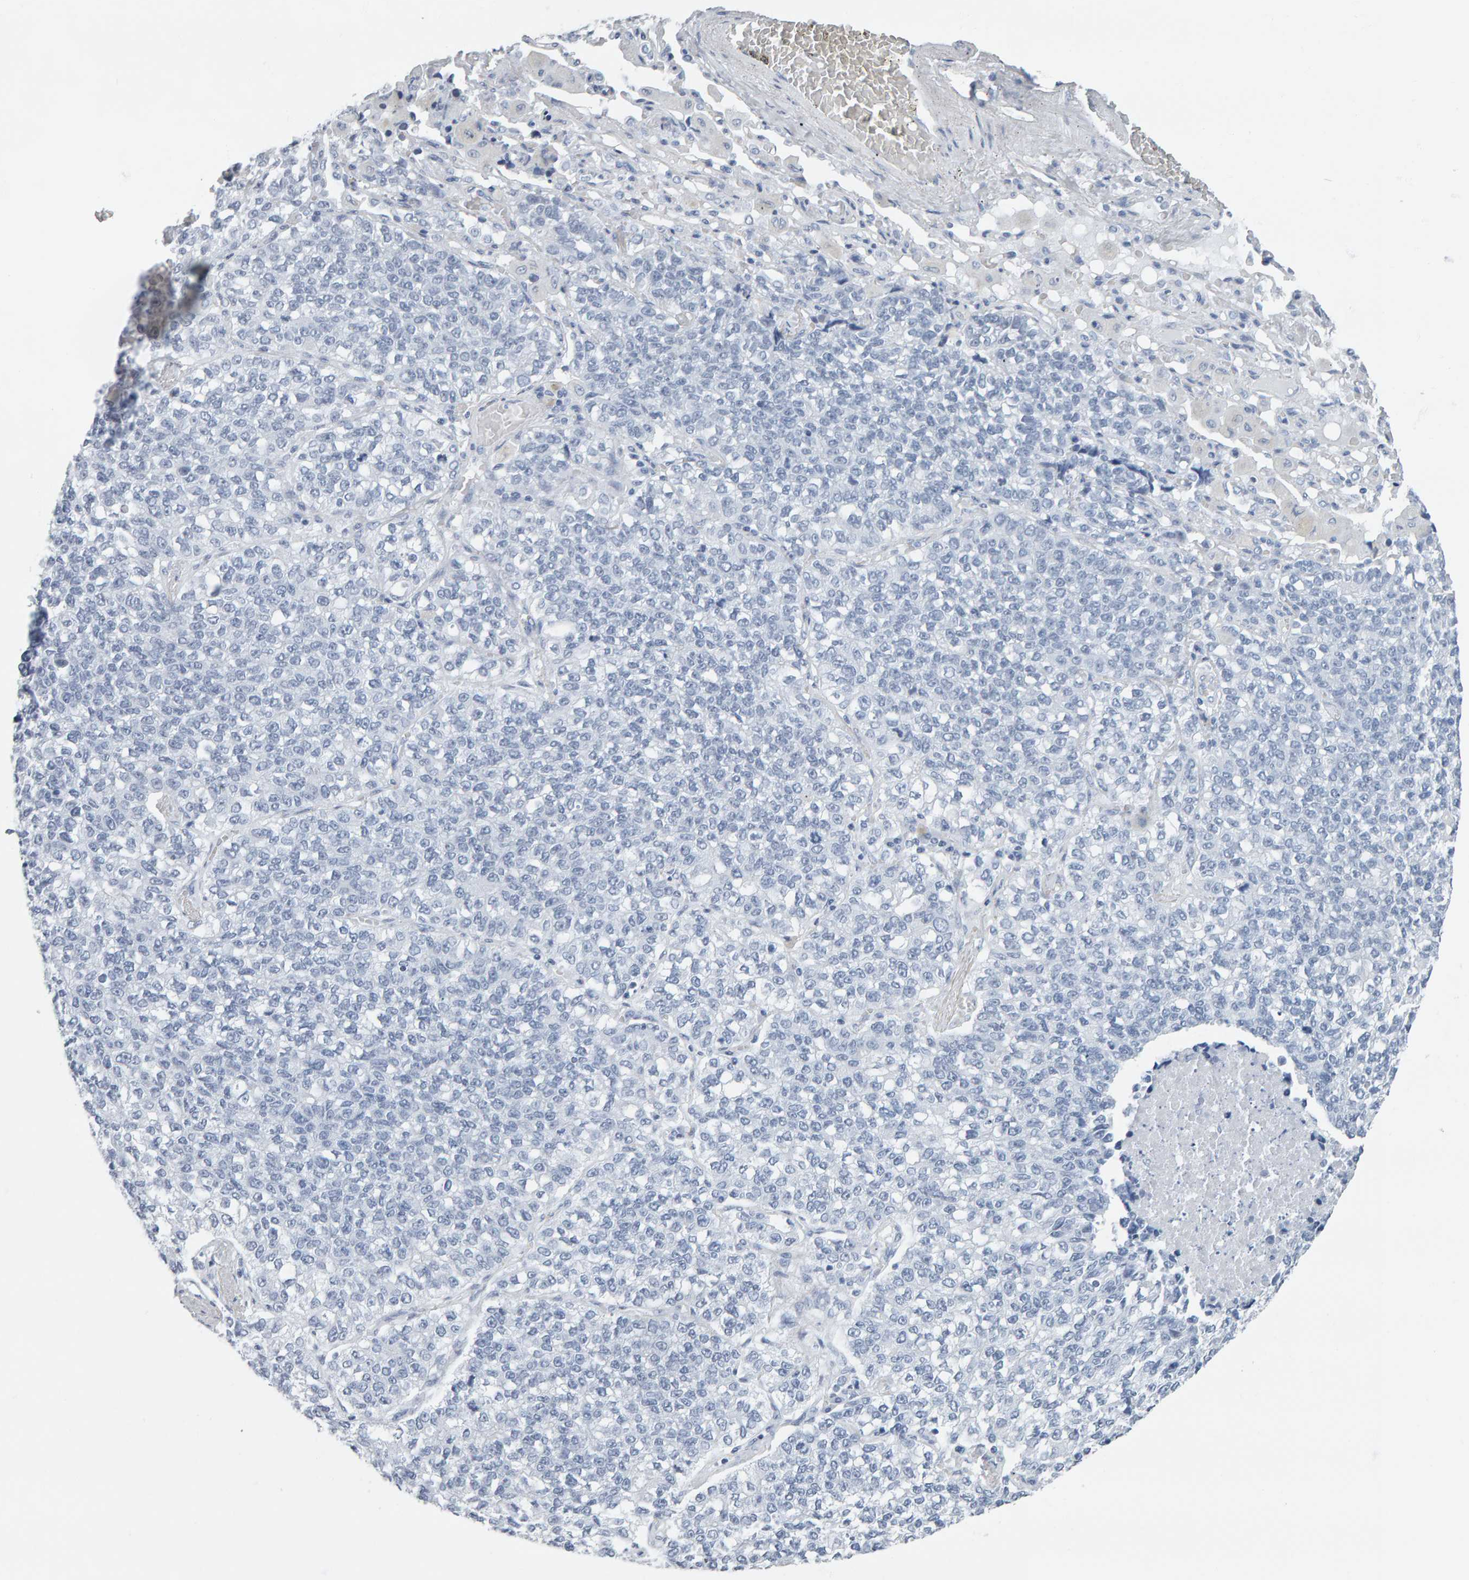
{"staining": {"intensity": "negative", "quantity": "none", "location": "none"}, "tissue": "lung cancer", "cell_type": "Tumor cells", "image_type": "cancer", "snomed": [{"axis": "morphology", "description": "Adenocarcinoma, NOS"}, {"axis": "topography", "description": "Lung"}], "caption": "The immunohistochemistry photomicrograph has no significant expression in tumor cells of lung cancer (adenocarcinoma) tissue.", "gene": "SPACA3", "patient": {"sex": "male", "age": 49}}